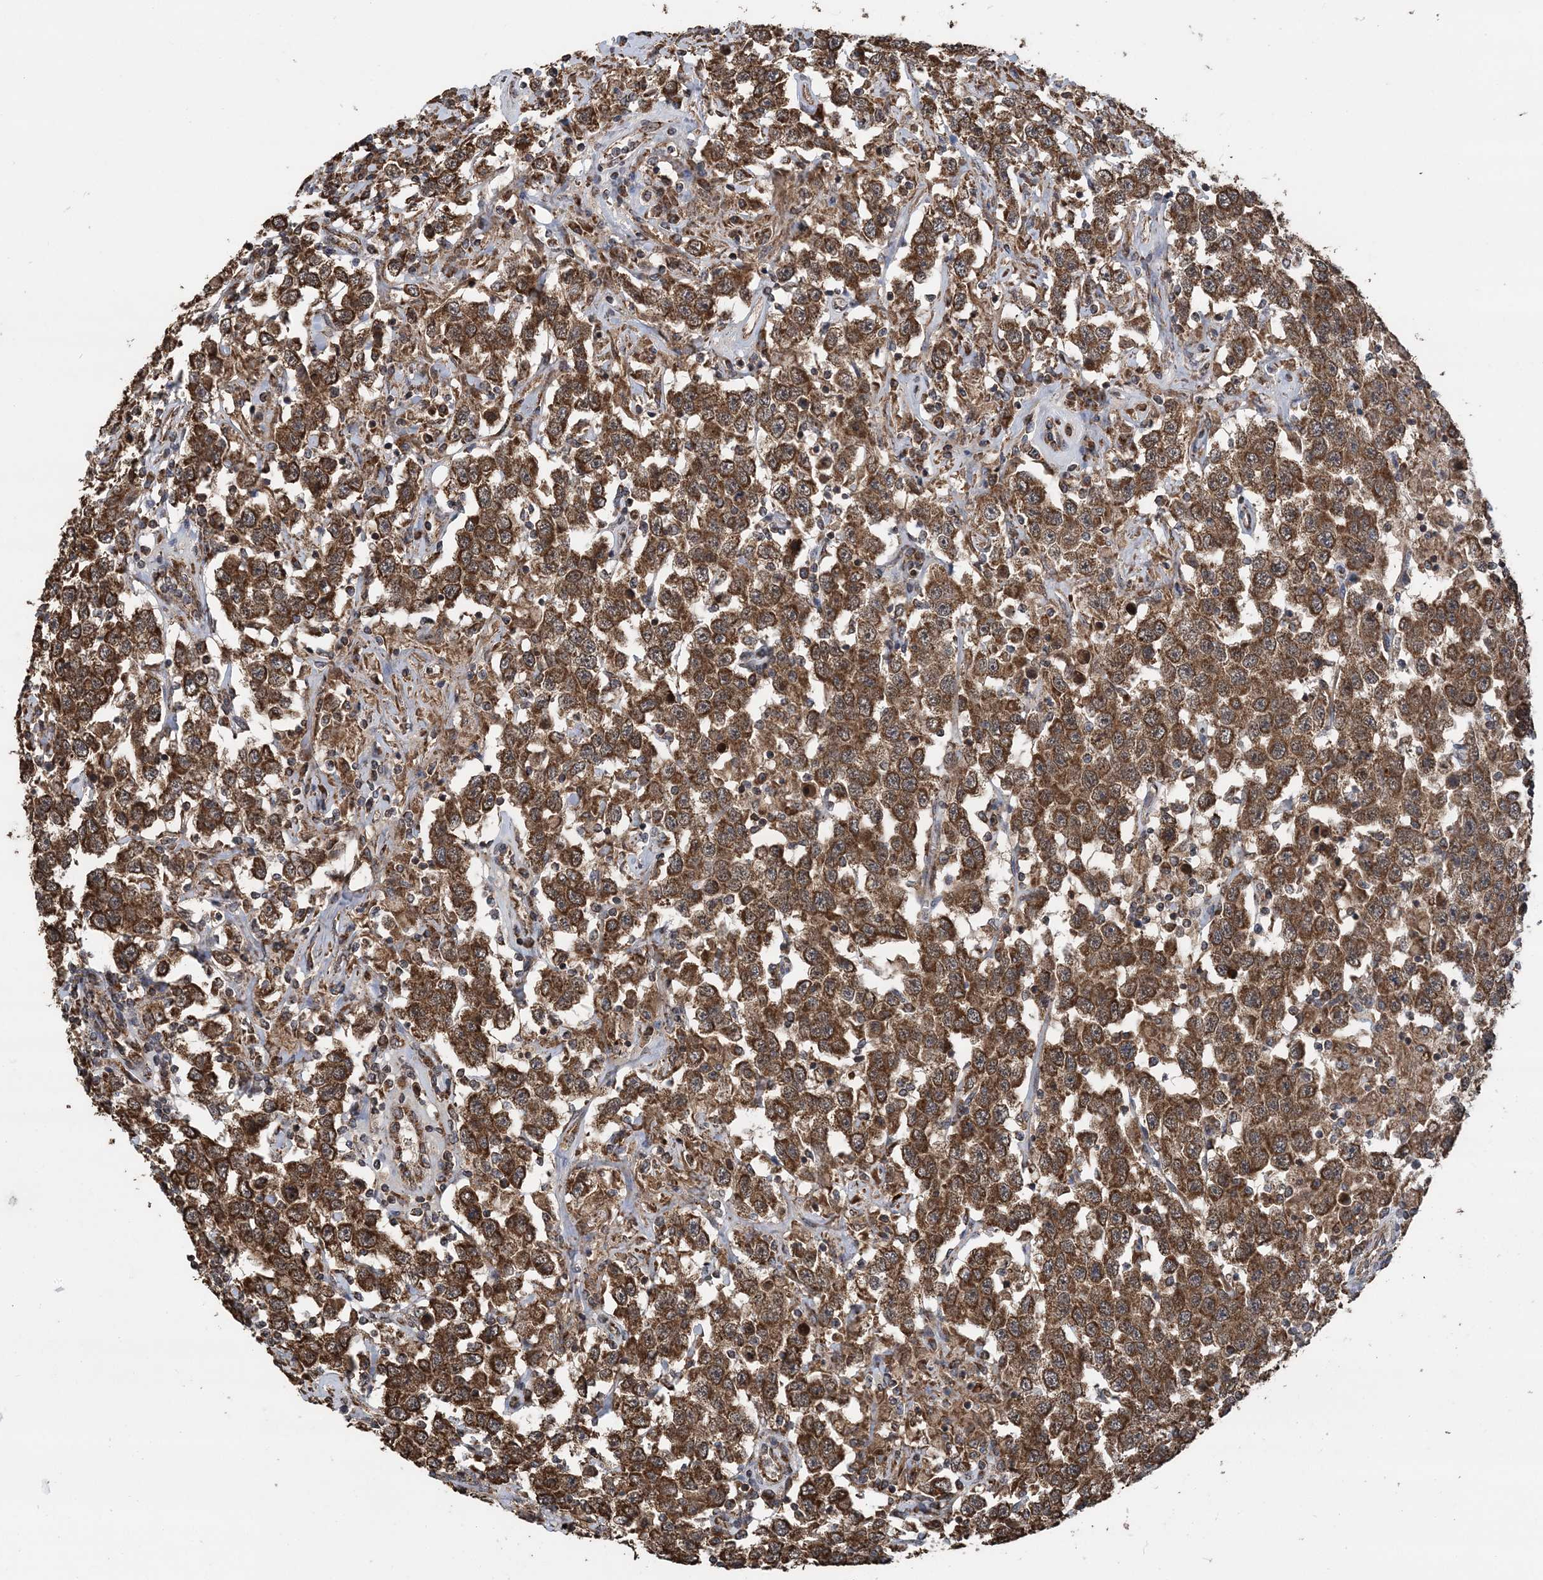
{"staining": {"intensity": "strong", "quantity": ">75%", "location": "cytoplasmic/membranous"}, "tissue": "testis cancer", "cell_type": "Tumor cells", "image_type": "cancer", "snomed": [{"axis": "morphology", "description": "Seminoma, NOS"}, {"axis": "topography", "description": "Testis"}], "caption": "Immunohistochemistry photomicrograph of human testis cancer stained for a protein (brown), which shows high levels of strong cytoplasmic/membranous expression in about >75% of tumor cells.", "gene": "PCBP1", "patient": {"sex": "male", "age": 41}}